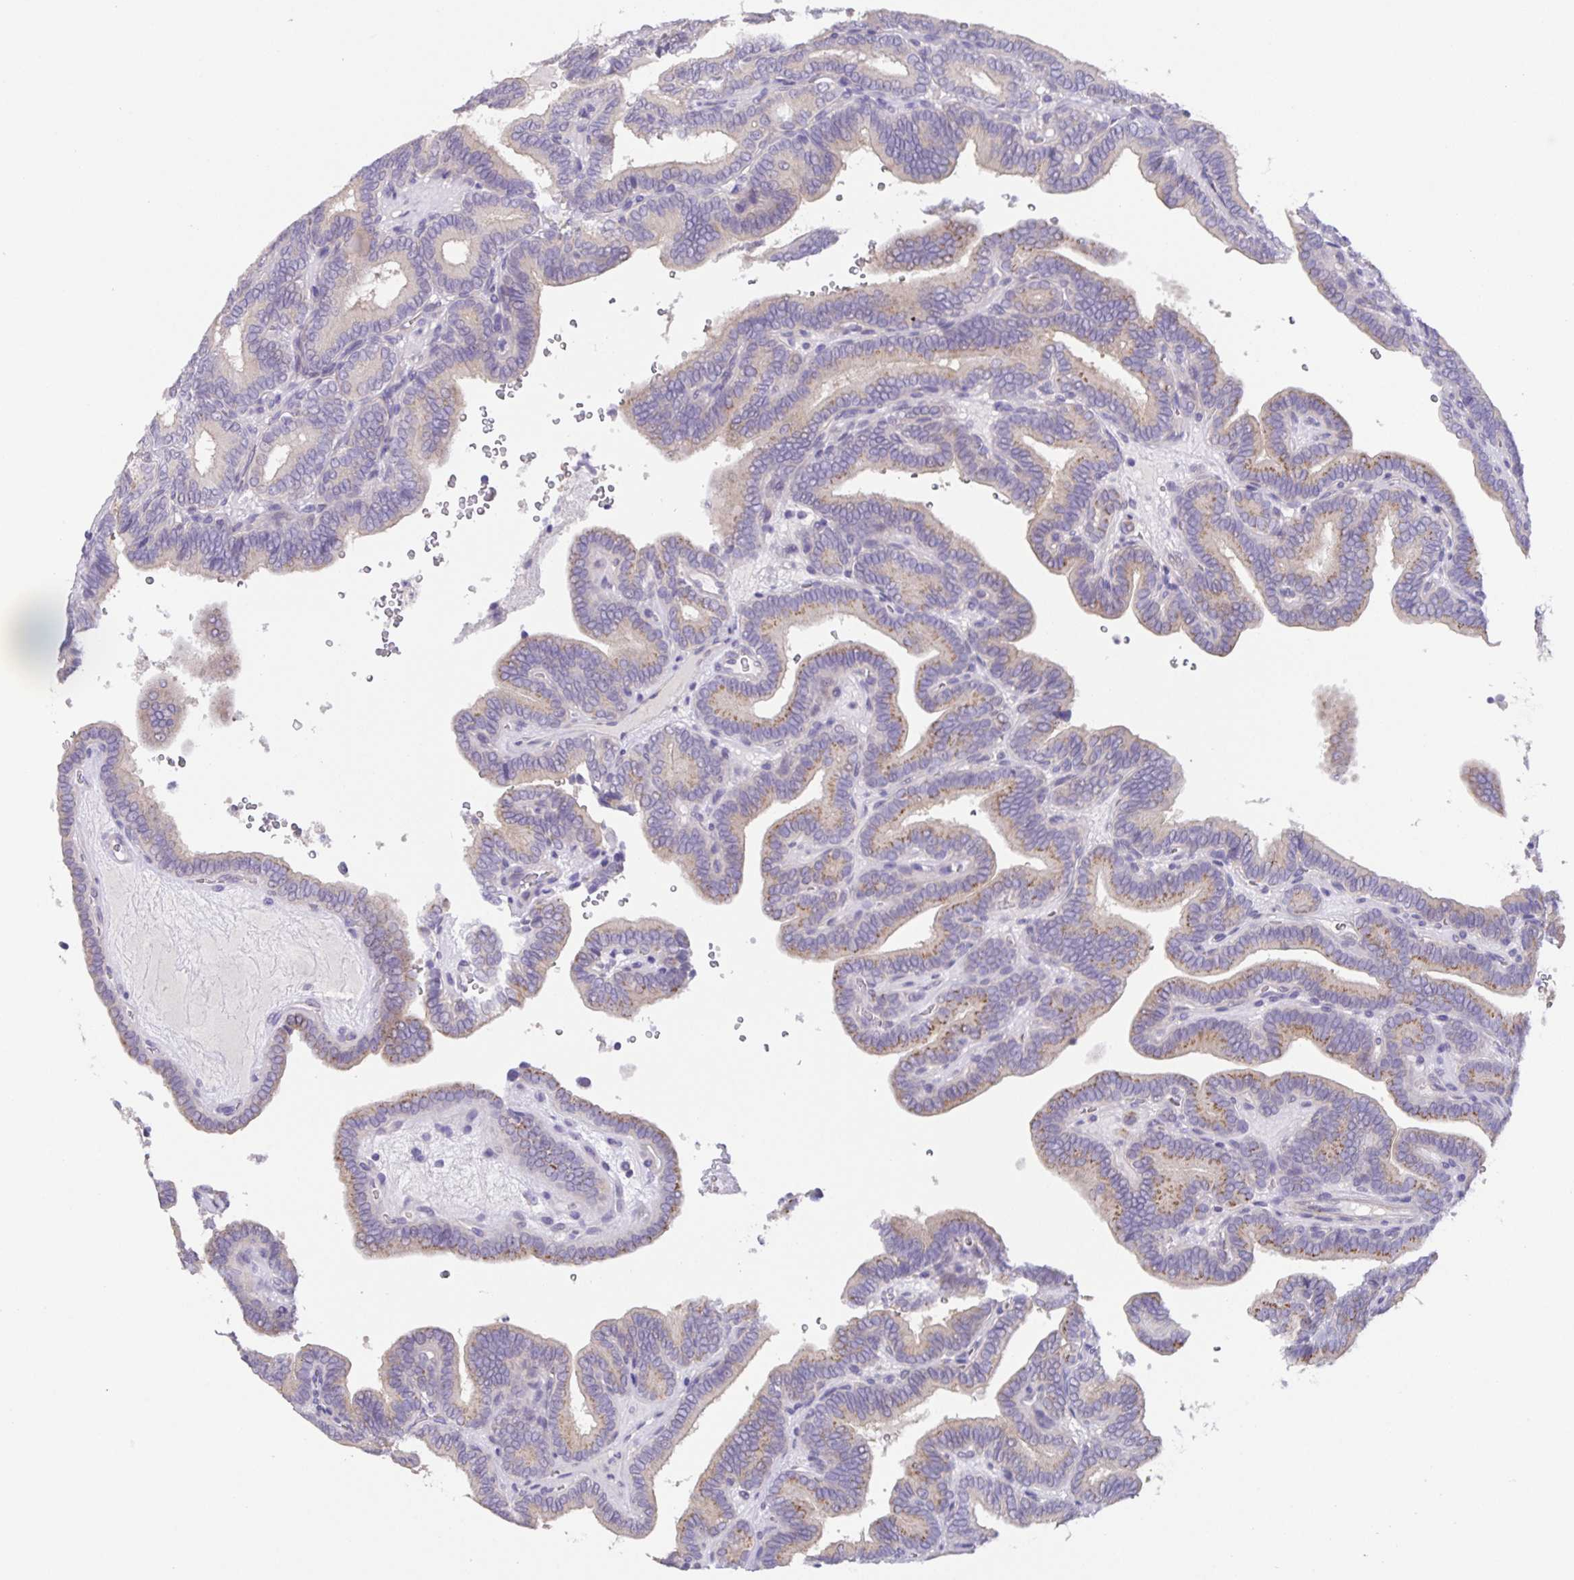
{"staining": {"intensity": "moderate", "quantity": "<25%", "location": "cytoplasmic/membranous"}, "tissue": "thyroid cancer", "cell_type": "Tumor cells", "image_type": "cancer", "snomed": [{"axis": "morphology", "description": "Papillary adenocarcinoma, NOS"}, {"axis": "topography", "description": "Thyroid gland"}], "caption": "Immunohistochemical staining of thyroid cancer shows moderate cytoplasmic/membranous protein expression in about <25% of tumor cells.", "gene": "PRR36", "patient": {"sex": "female", "age": 21}}